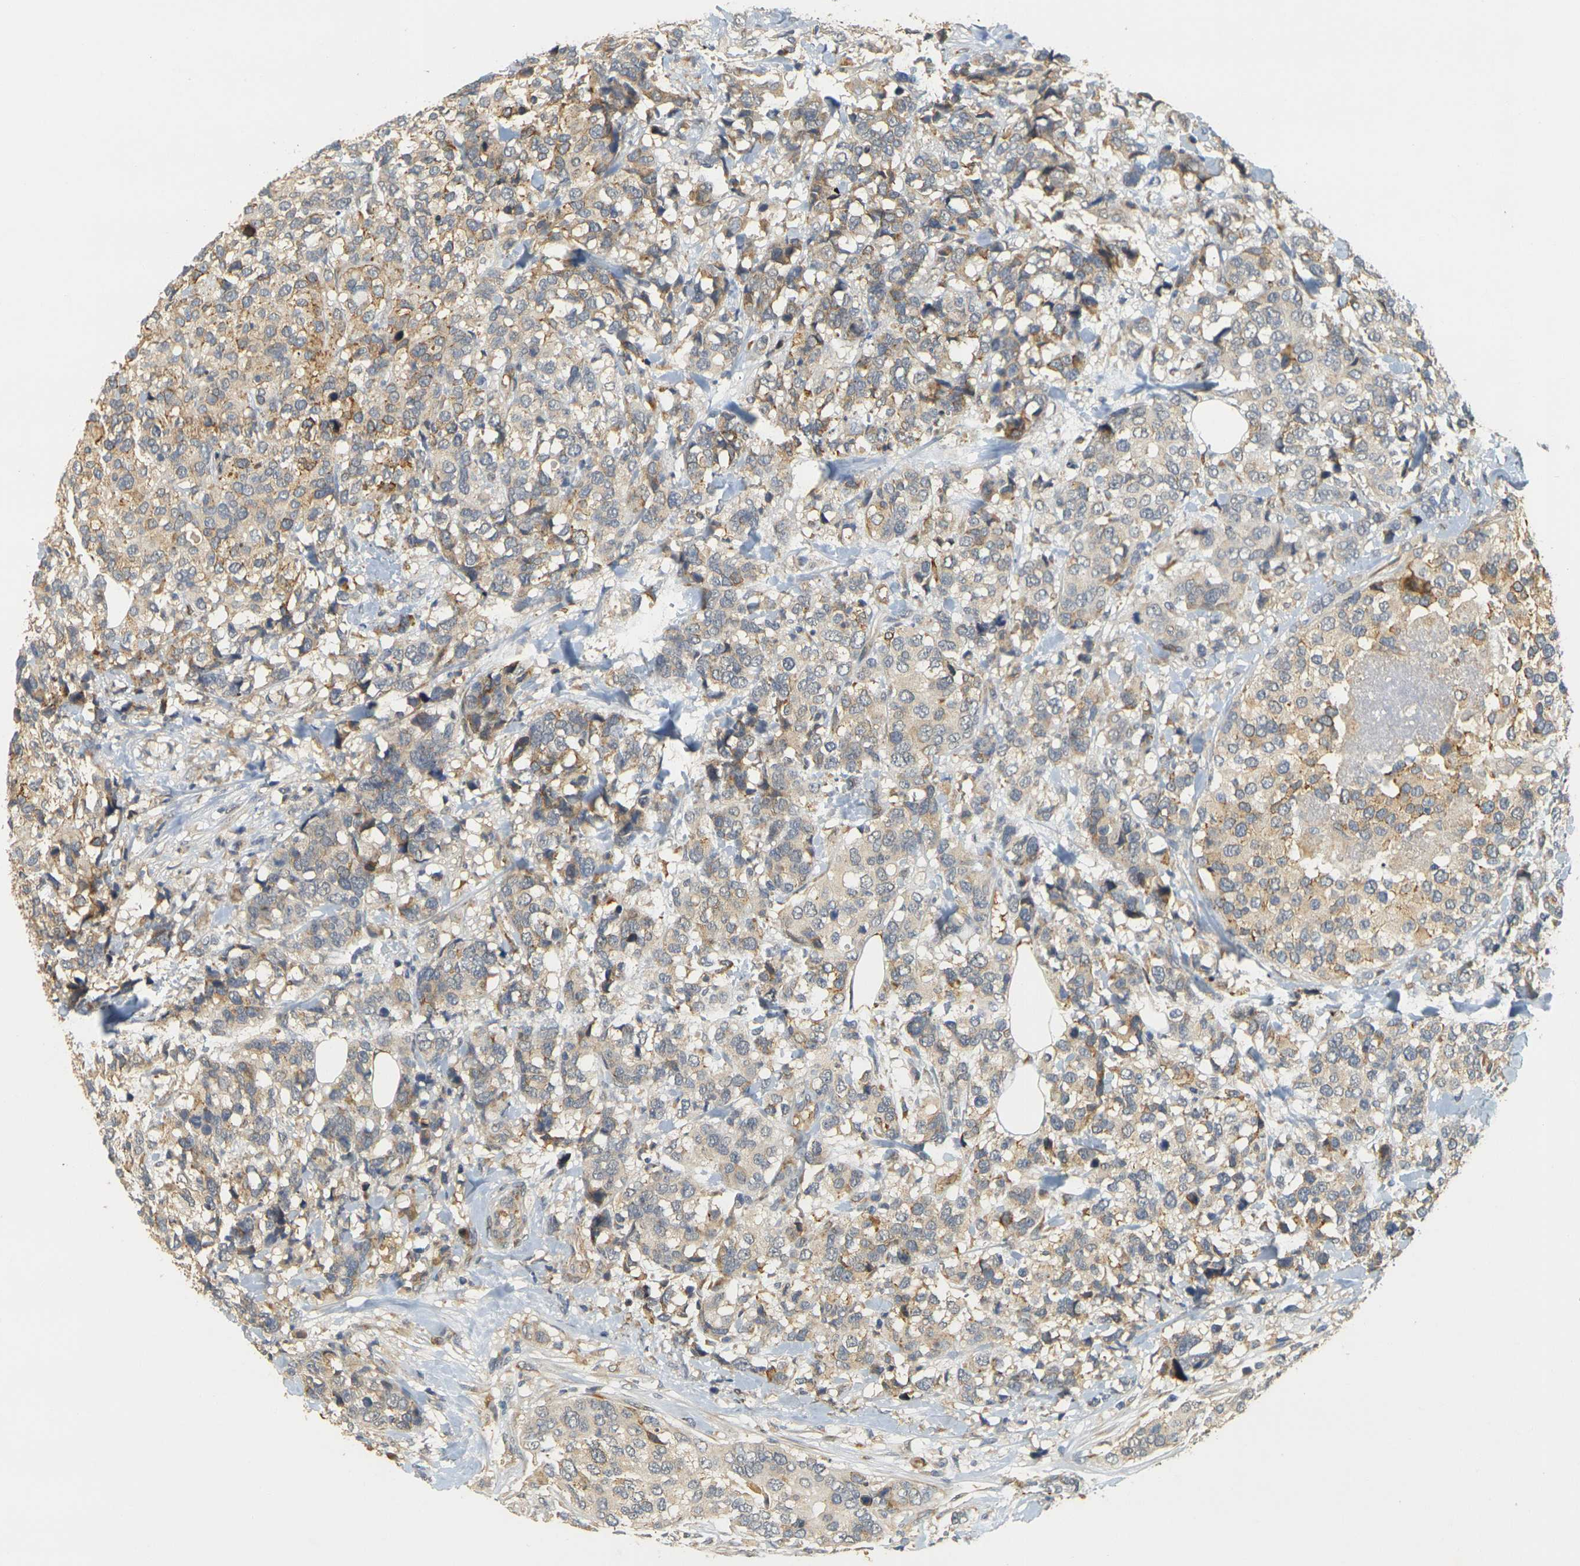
{"staining": {"intensity": "weak", "quantity": ">75%", "location": "cytoplasmic/membranous"}, "tissue": "breast cancer", "cell_type": "Tumor cells", "image_type": "cancer", "snomed": [{"axis": "morphology", "description": "Lobular carcinoma"}, {"axis": "topography", "description": "Breast"}], "caption": "Human breast lobular carcinoma stained for a protein (brown) shows weak cytoplasmic/membranous positive staining in approximately >75% of tumor cells.", "gene": "MEGF9", "patient": {"sex": "female", "age": 59}}